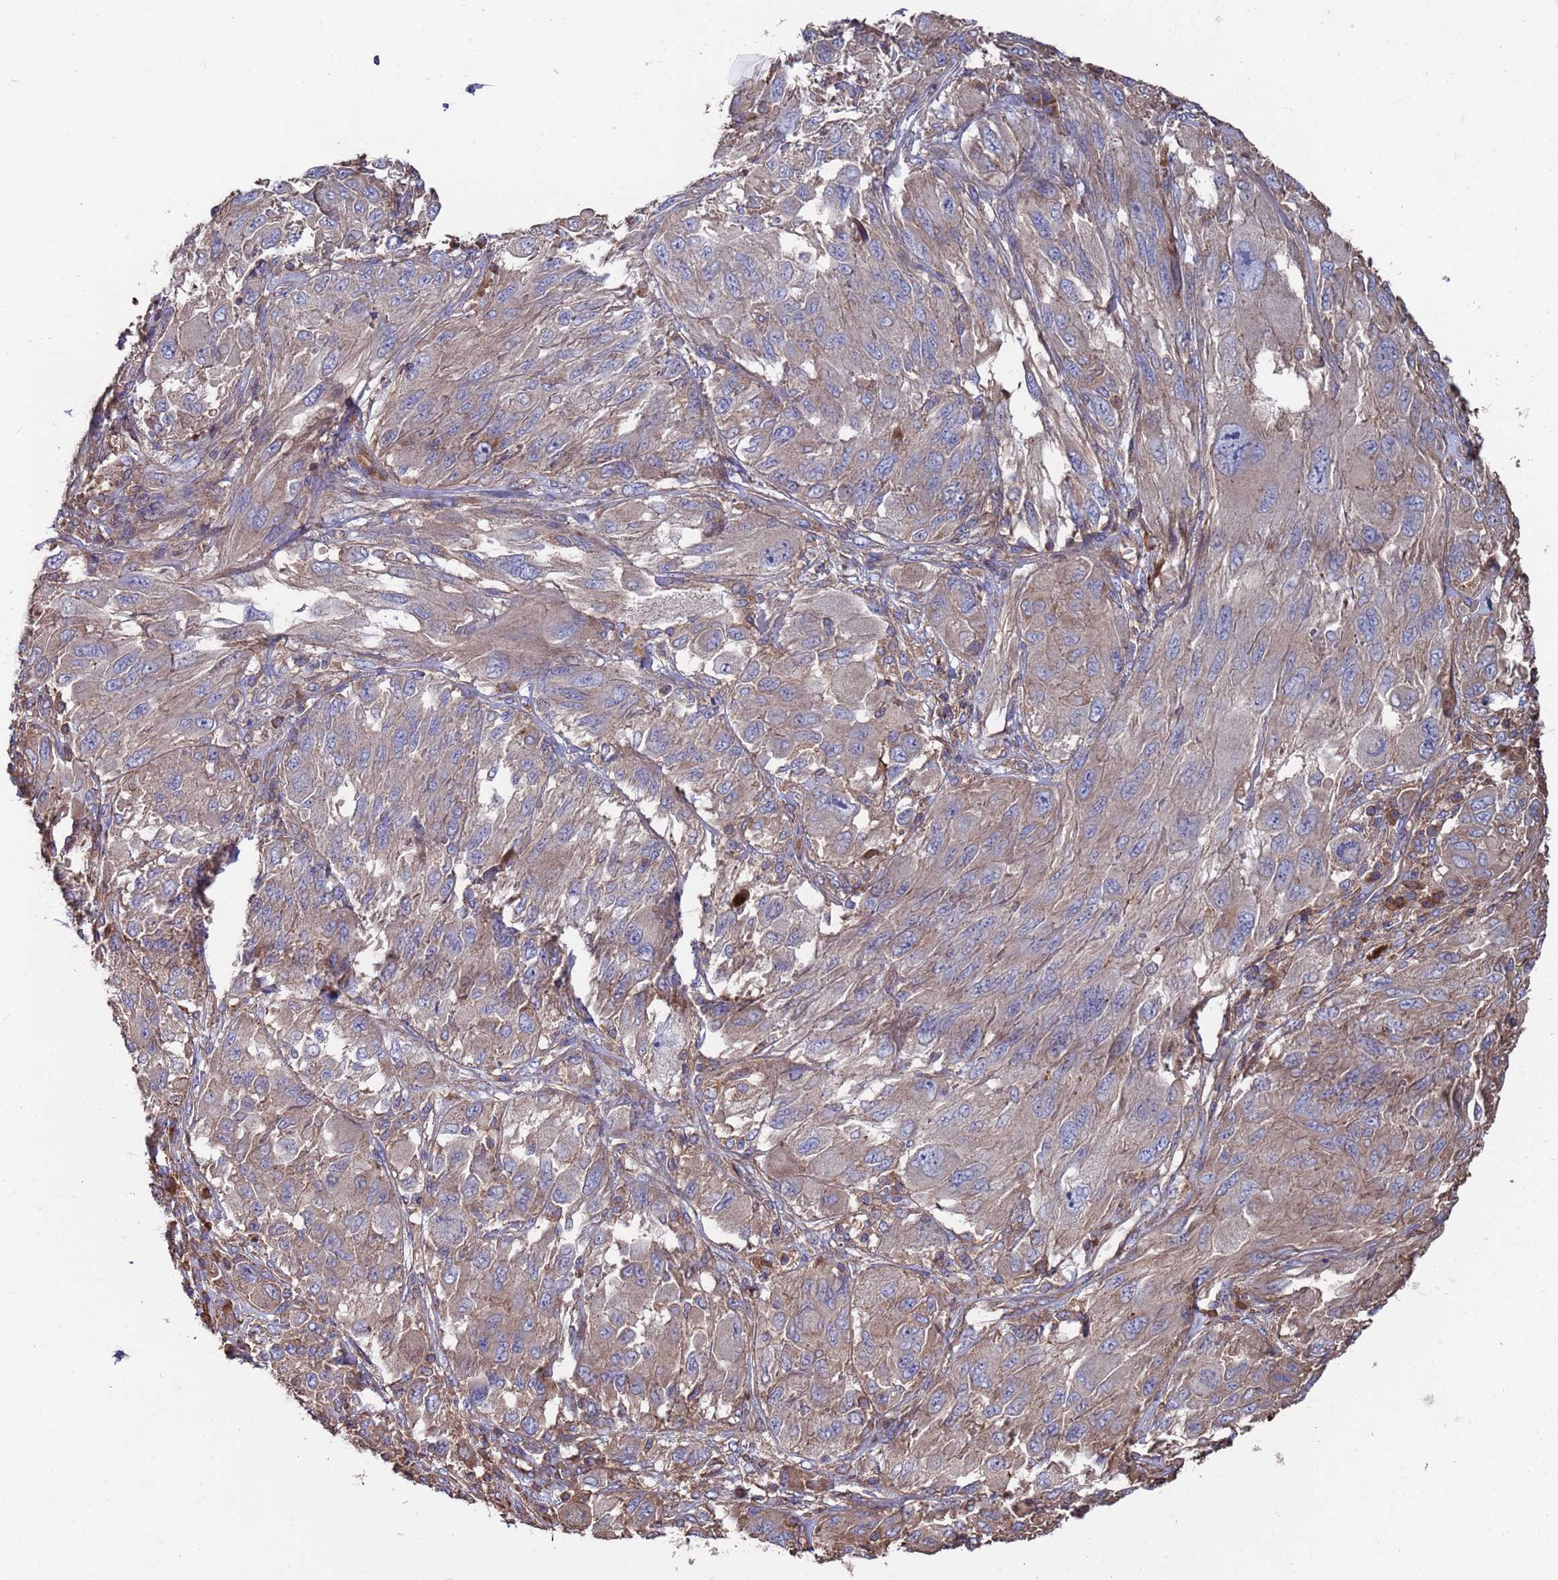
{"staining": {"intensity": "weak", "quantity": ">75%", "location": "cytoplasmic/membranous"}, "tissue": "melanoma", "cell_type": "Tumor cells", "image_type": "cancer", "snomed": [{"axis": "morphology", "description": "Malignant melanoma, NOS"}, {"axis": "topography", "description": "Skin"}], "caption": "Immunohistochemistry histopathology image of neoplastic tissue: malignant melanoma stained using immunohistochemistry (IHC) demonstrates low levels of weak protein expression localized specifically in the cytoplasmic/membranous of tumor cells, appearing as a cytoplasmic/membranous brown color.", "gene": "PYCR1", "patient": {"sex": "female", "age": 91}}